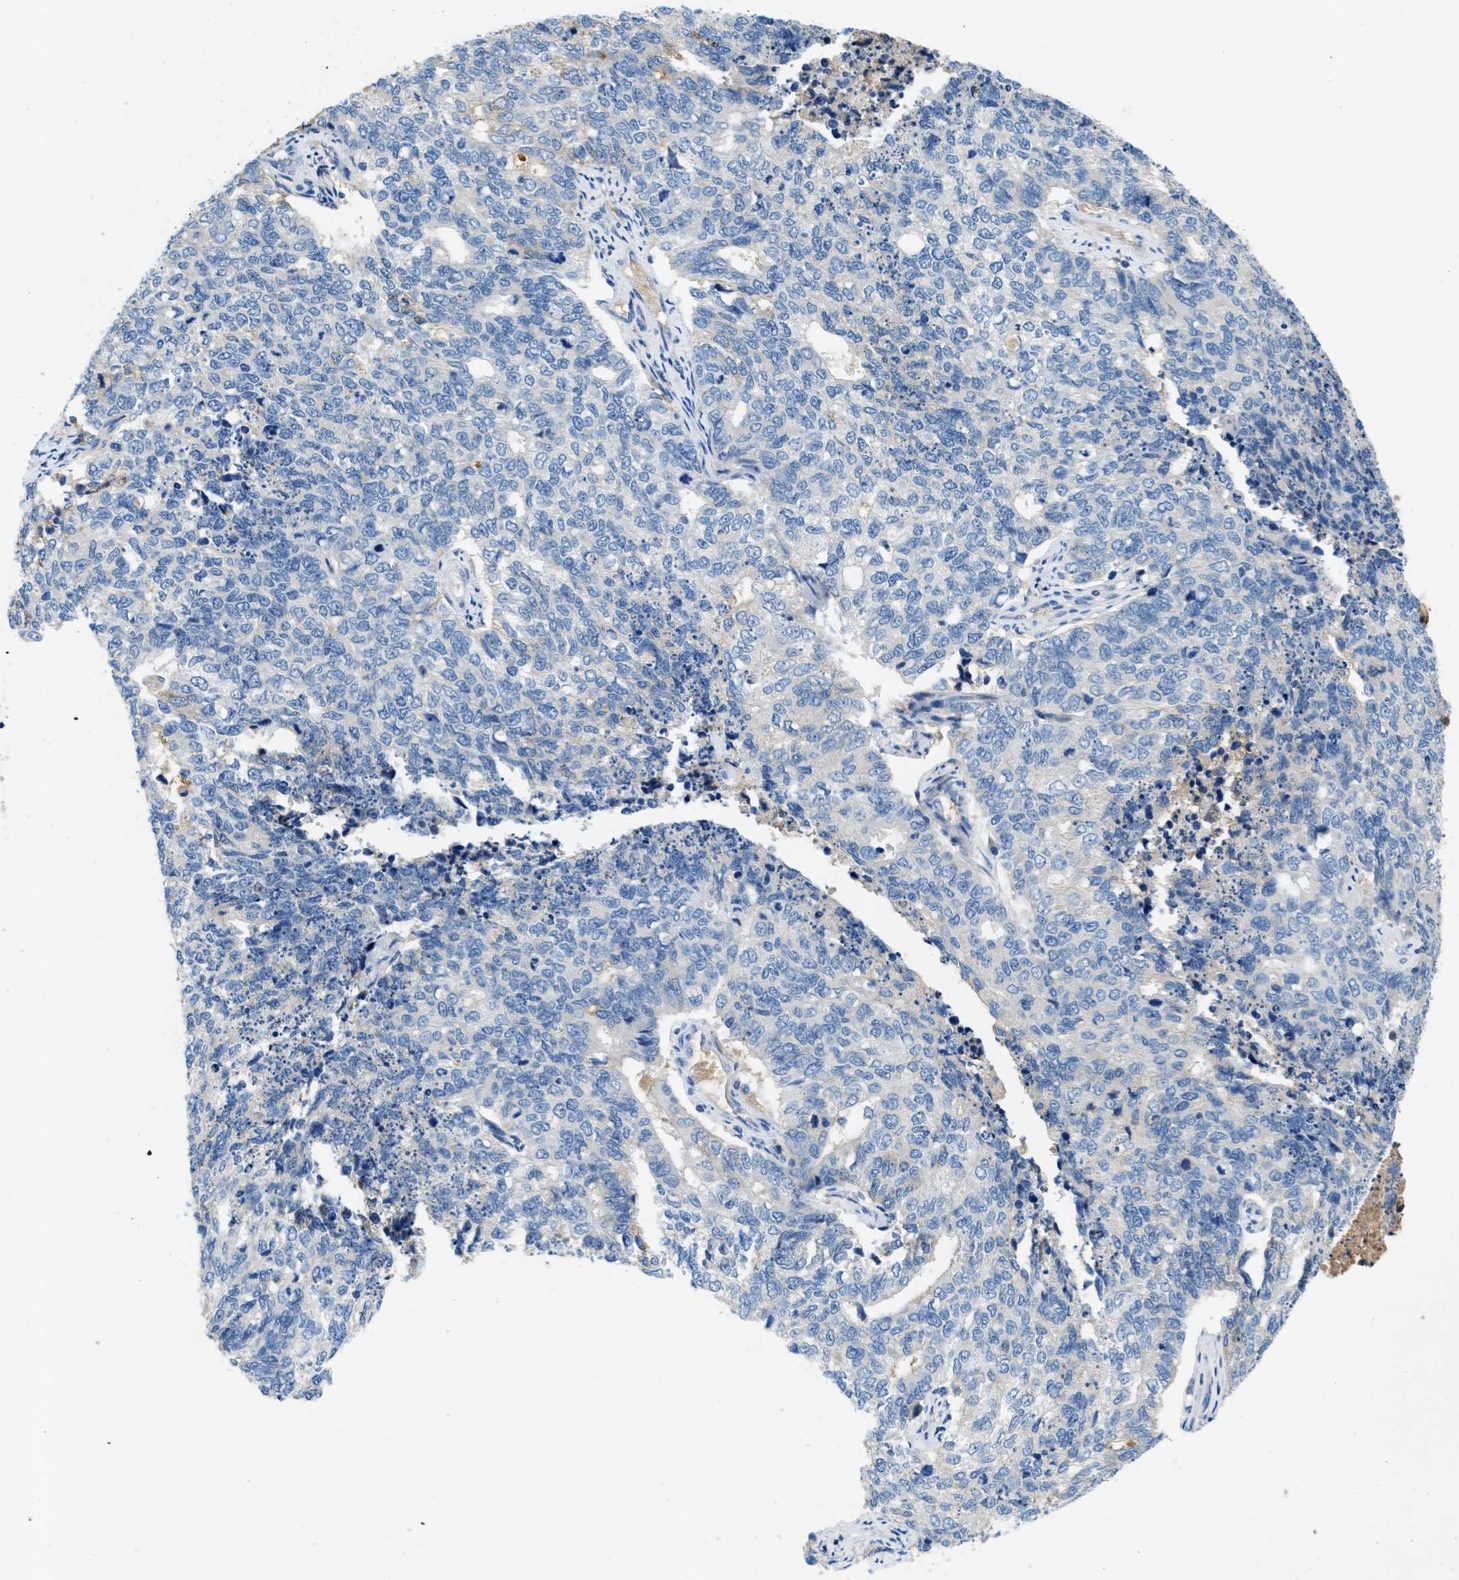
{"staining": {"intensity": "negative", "quantity": "none", "location": "none"}, "tissue": "cervical cancer", "cell_type": "Tumor cells", "image_type": "cancer", "snomed": [{"axis": "morphology", "description": "Squamous cell carcinoma, NOS"}, {"axis": "topography", "description": "Cervix"}], "caption": "The histopathology image exhibits no significant staining in tumor cells of cervical cancer (squamous cell carcinoma). (DAB (3,3'-diaminobenzidine) immunohistochemistry visualized using brightfield microscopy, high magnification).", "gene": "RWDD2B", "patient": {"sex": "female", "age": 63}}